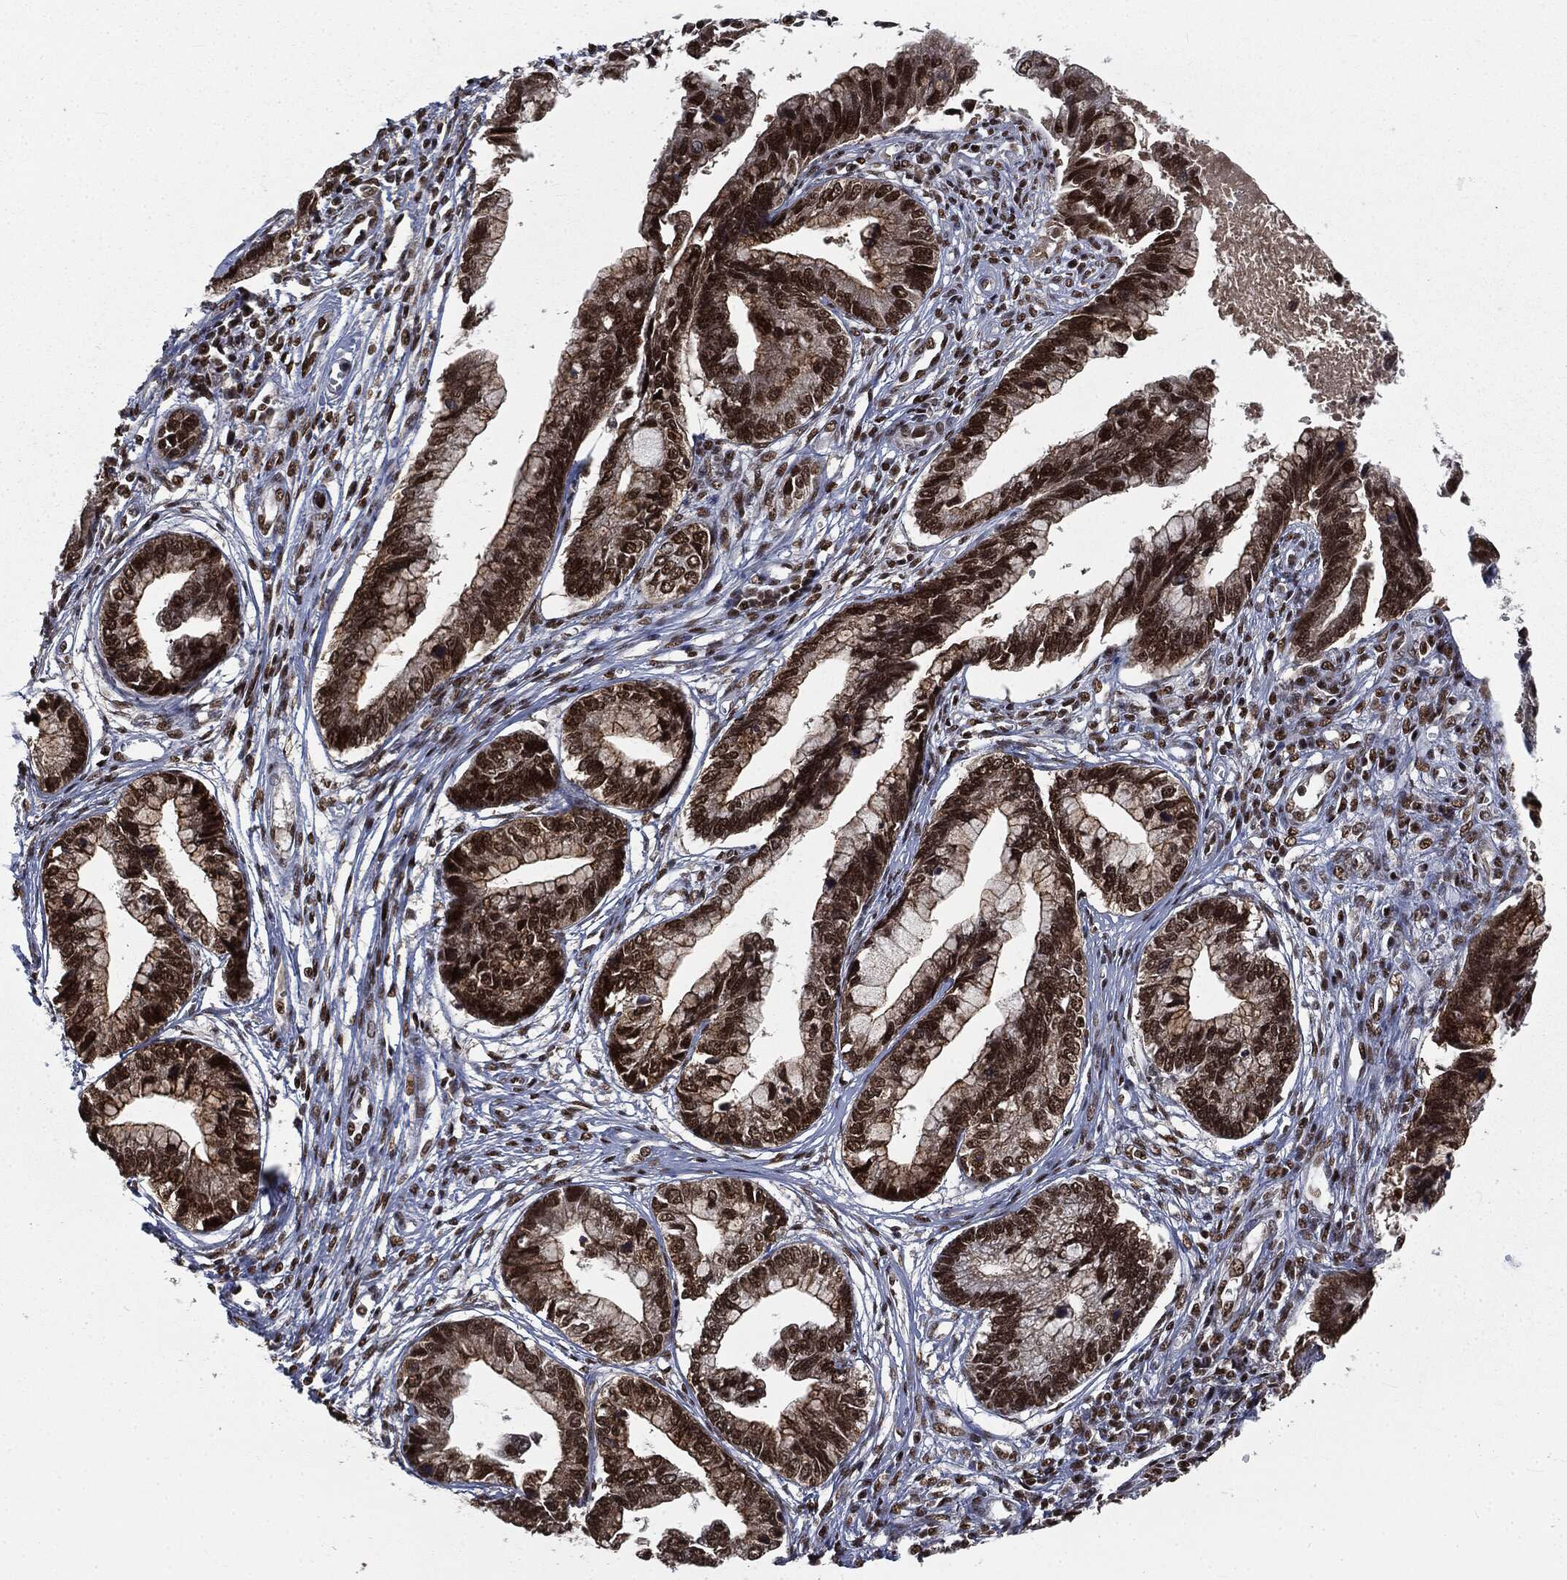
{"staining": {"intensity": "strong", "quantity": ">75%", "location": "nuclear"}, "tissue": "cervical cancer", "cell_type": "Tumor cells", "image_type": "cancer", "snomed": [{"axis": "morphology", "description": "Adenocarcinoma, NOS"}, {"axis": "topography", "description": "Cervix"}], "caption": "An IHC micrograph of neoplastic tissue is shown. Protein staining in brown highlights strong nuclear positivity in cervical cancer within tumor cells.", "gene": "DPH2", "patient": {"sex": "female", "age": 44}}